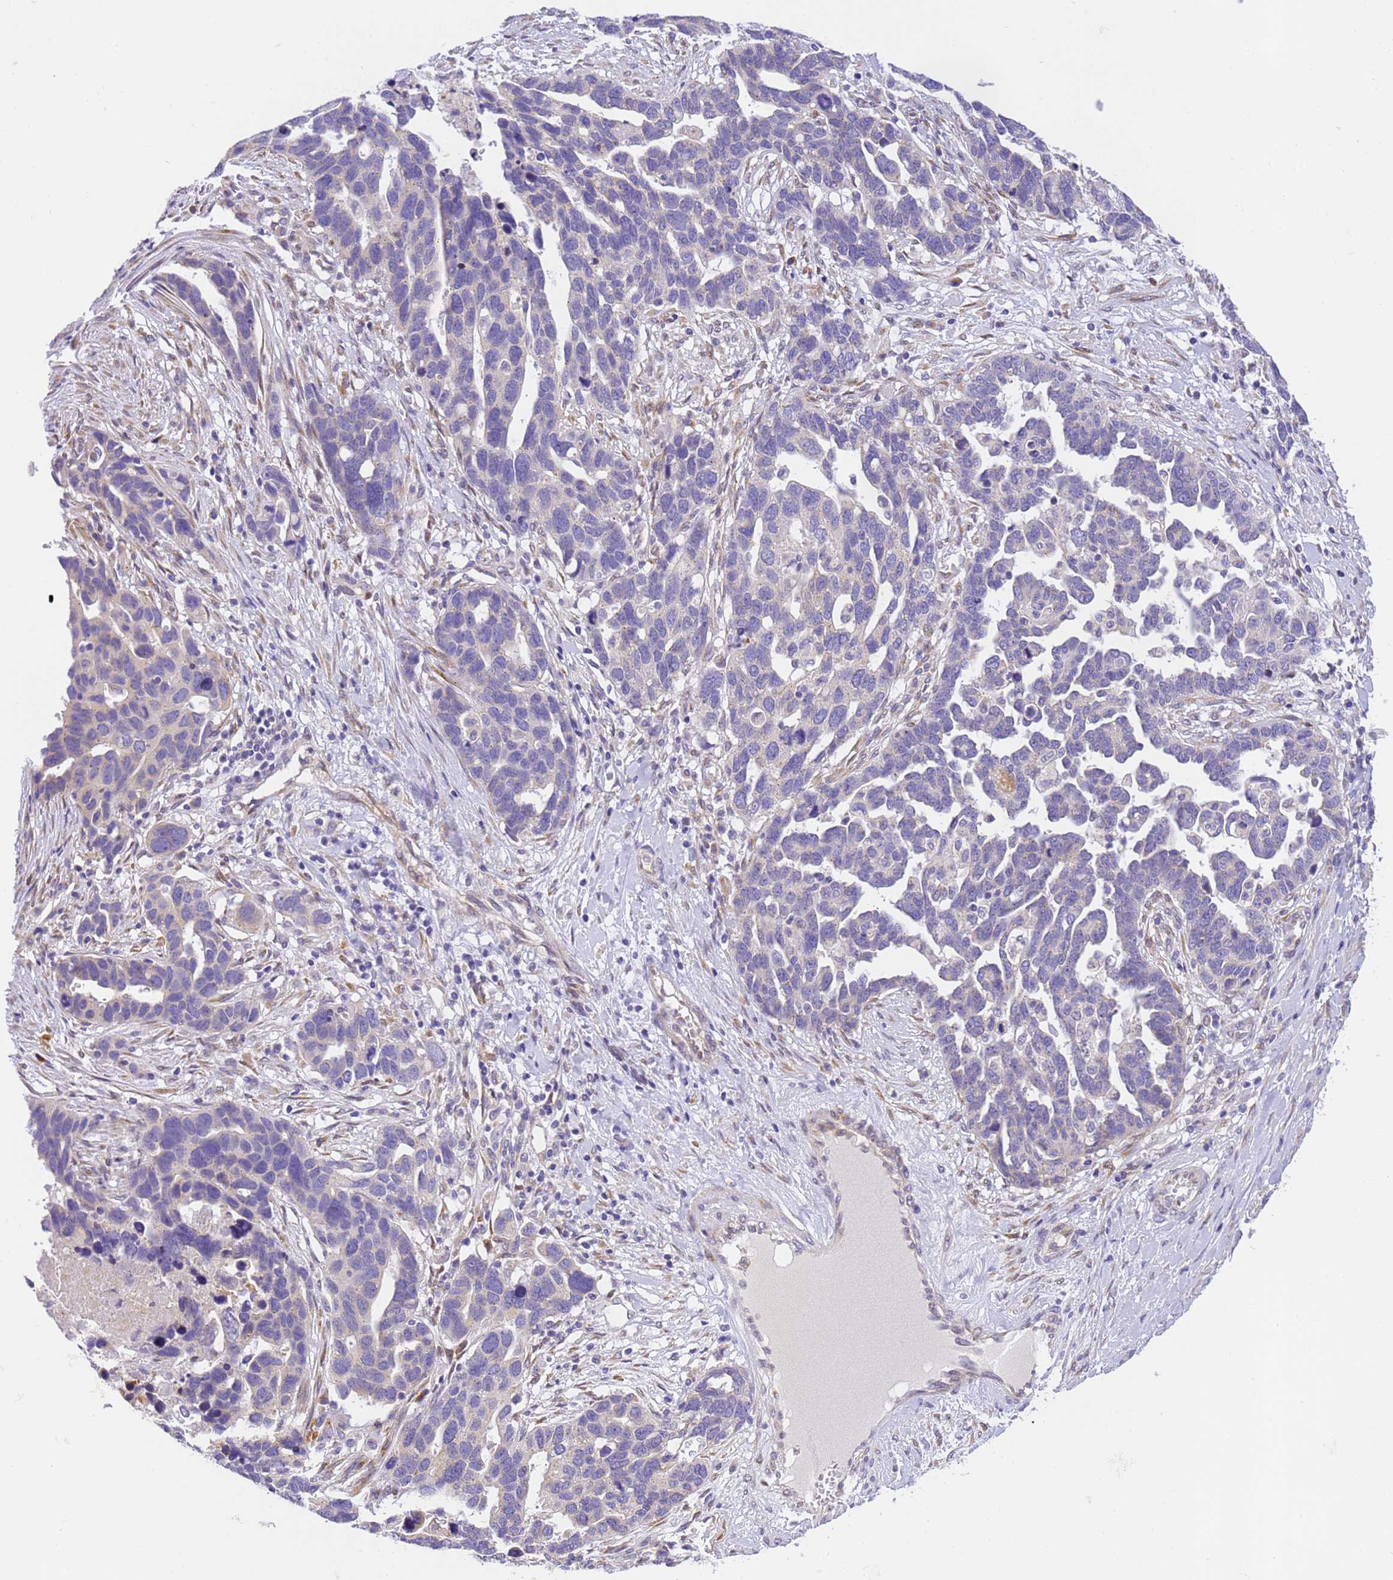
{"staining": {"intensity": "negative", "quantity": "none", "location": "none"}, "tissue": "ovarian cancer", "cell_type": "Tumor cells", "image_type": "cancer", "snomed": [{"axis": "morphology", "description": "Cystadenocarcinoma, serous, NOS"}, {"axis": "topography", "description": "Ovary"}], "caption": "Serous cystadenocarcinoma (ovarian) was stained to show a protein in brown. There is no significant expression in tumor cells.", "gene": "RHBDD3", "patient": {"sex": "female", "age": 54}}